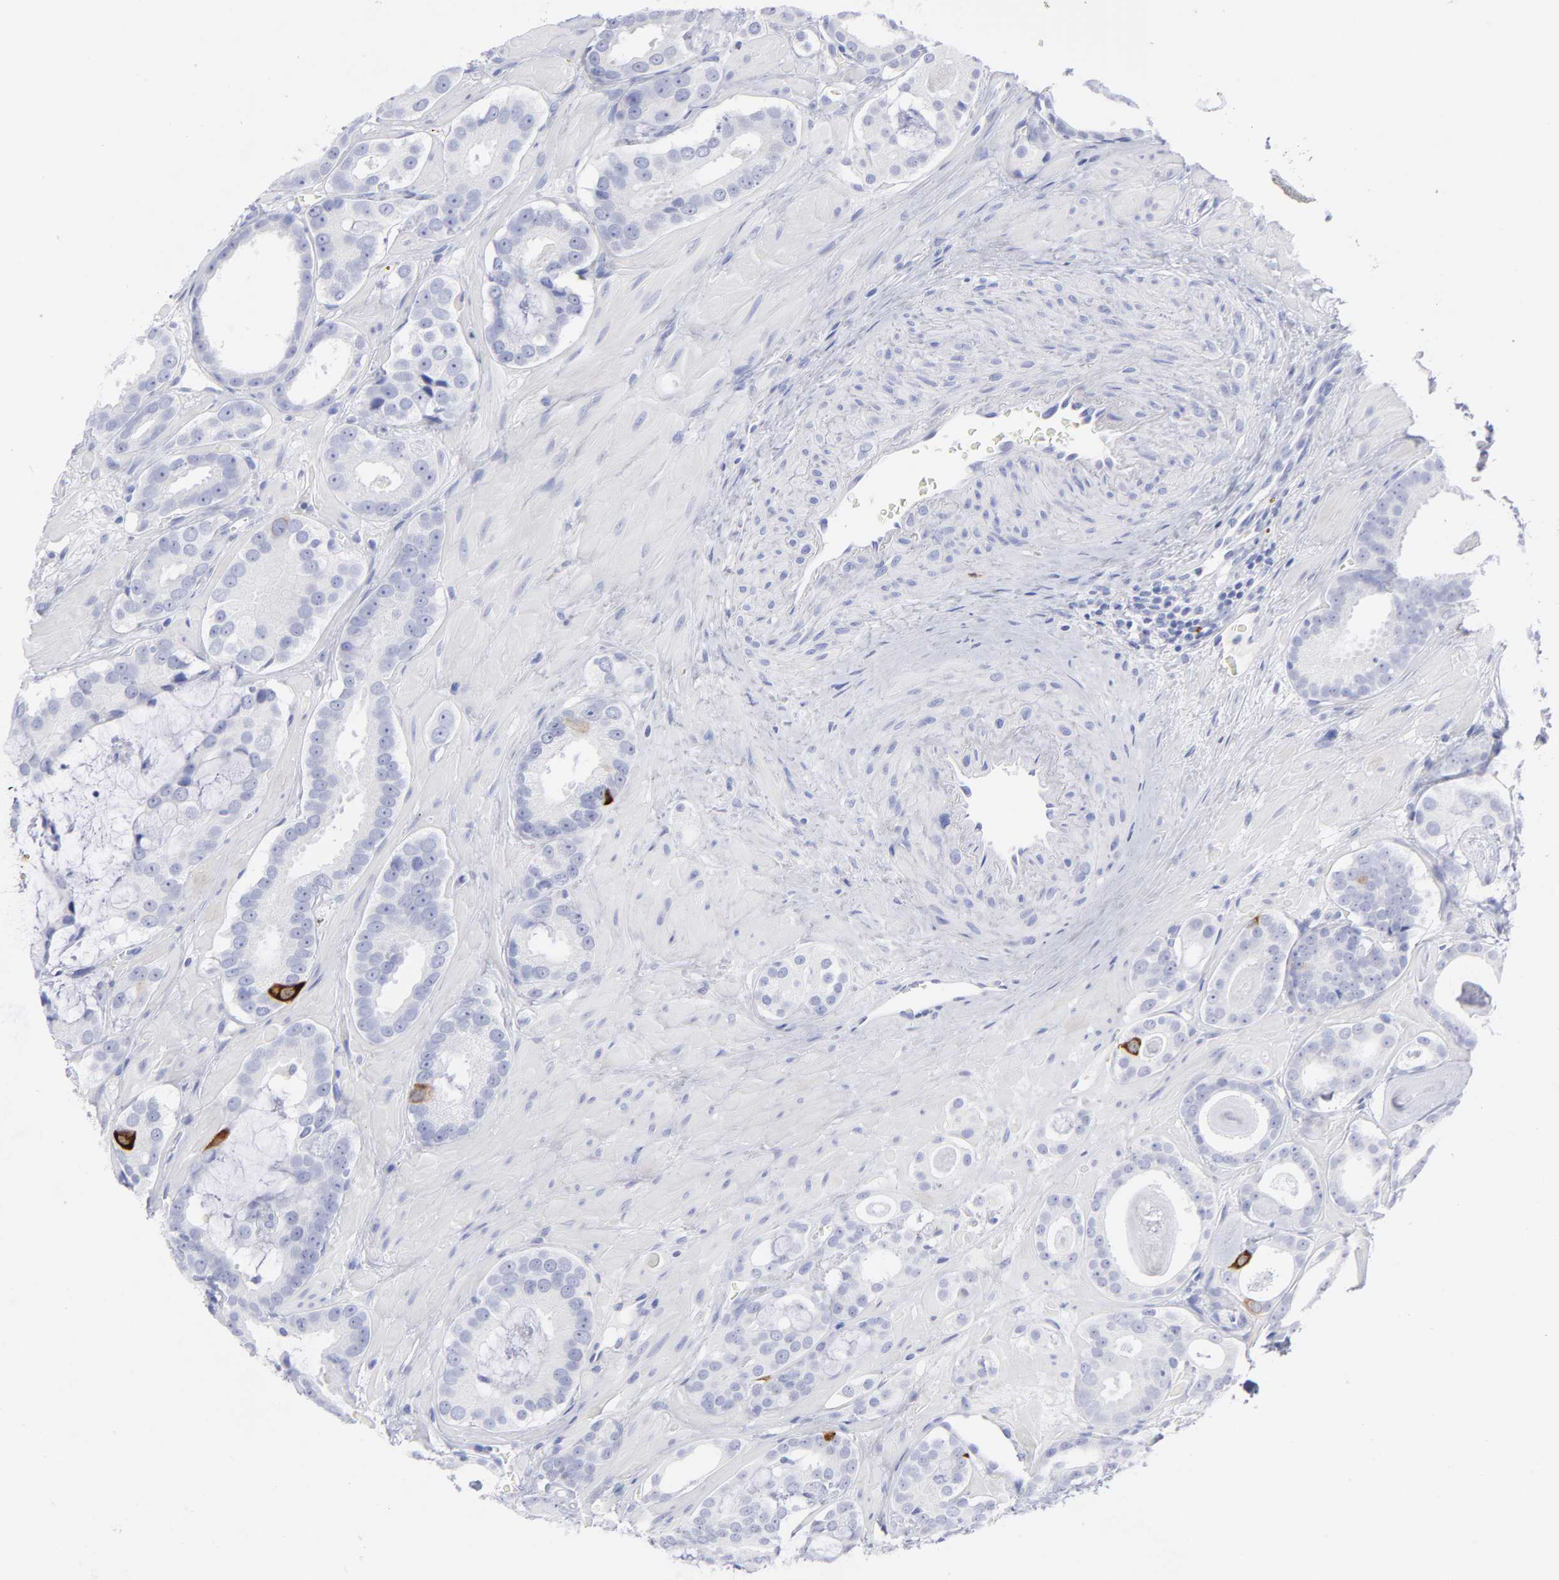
{"staining": {"intensity": "strong", "quantity": "<25%", "location": "cytoplasmic/membranous"}, "tissue": "prostate cancer", "cell_type": "Tumor cells", "image_type": "cancer", "snomed": [{"axis": "morphology", "description": "Adenocarcinoma, Low grade"}, {"axis": "topography", "description": "Prostate"}], "caption": "Immunohistochemistry (DAB) staining of human prostate adenocarcinoma (low-grade) exhibits strong cytoplasmic/membranous protein staining in approximately <25% of tumor cells.", "gene": "CCNB1", "patient": {"sex": "male", "age": 57}}